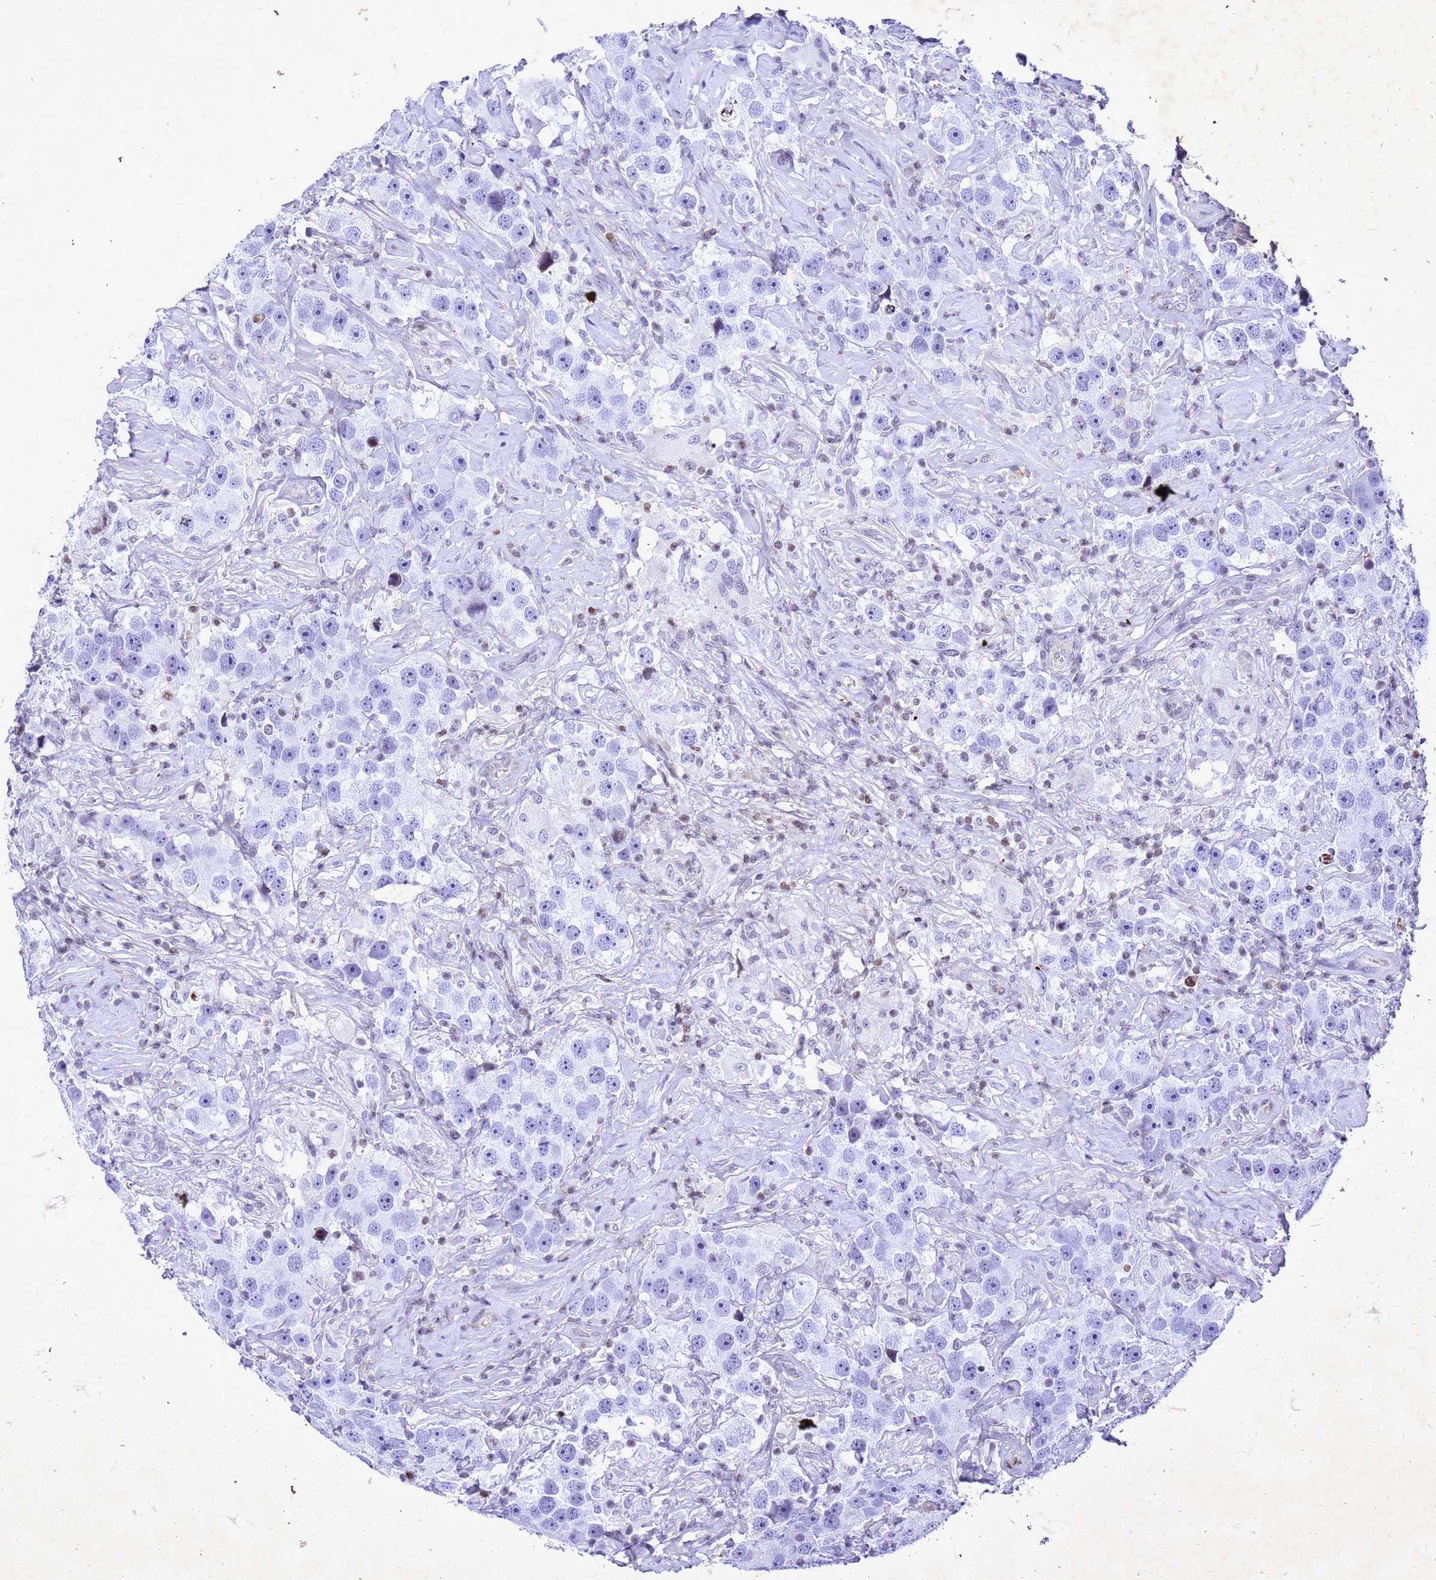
{"staining": {"intensity": "negative", "quantity": "none", "location": "none"}, "tissue": "testis cancer", "cell_type": "Tumor cells", "image_type": "cancer", "snomed": [{"axis": "morphology", "description": "Seminoma, NOS"}, {"axis": "topography", "description": "Testis"}], "caption": "A high-resolution histopathology image shows IHC staining of seminoma (testis), which shows no significant expression in tumor cells.", "gene": "COPS9", "patient": {"sex": "male", "age": 49}}